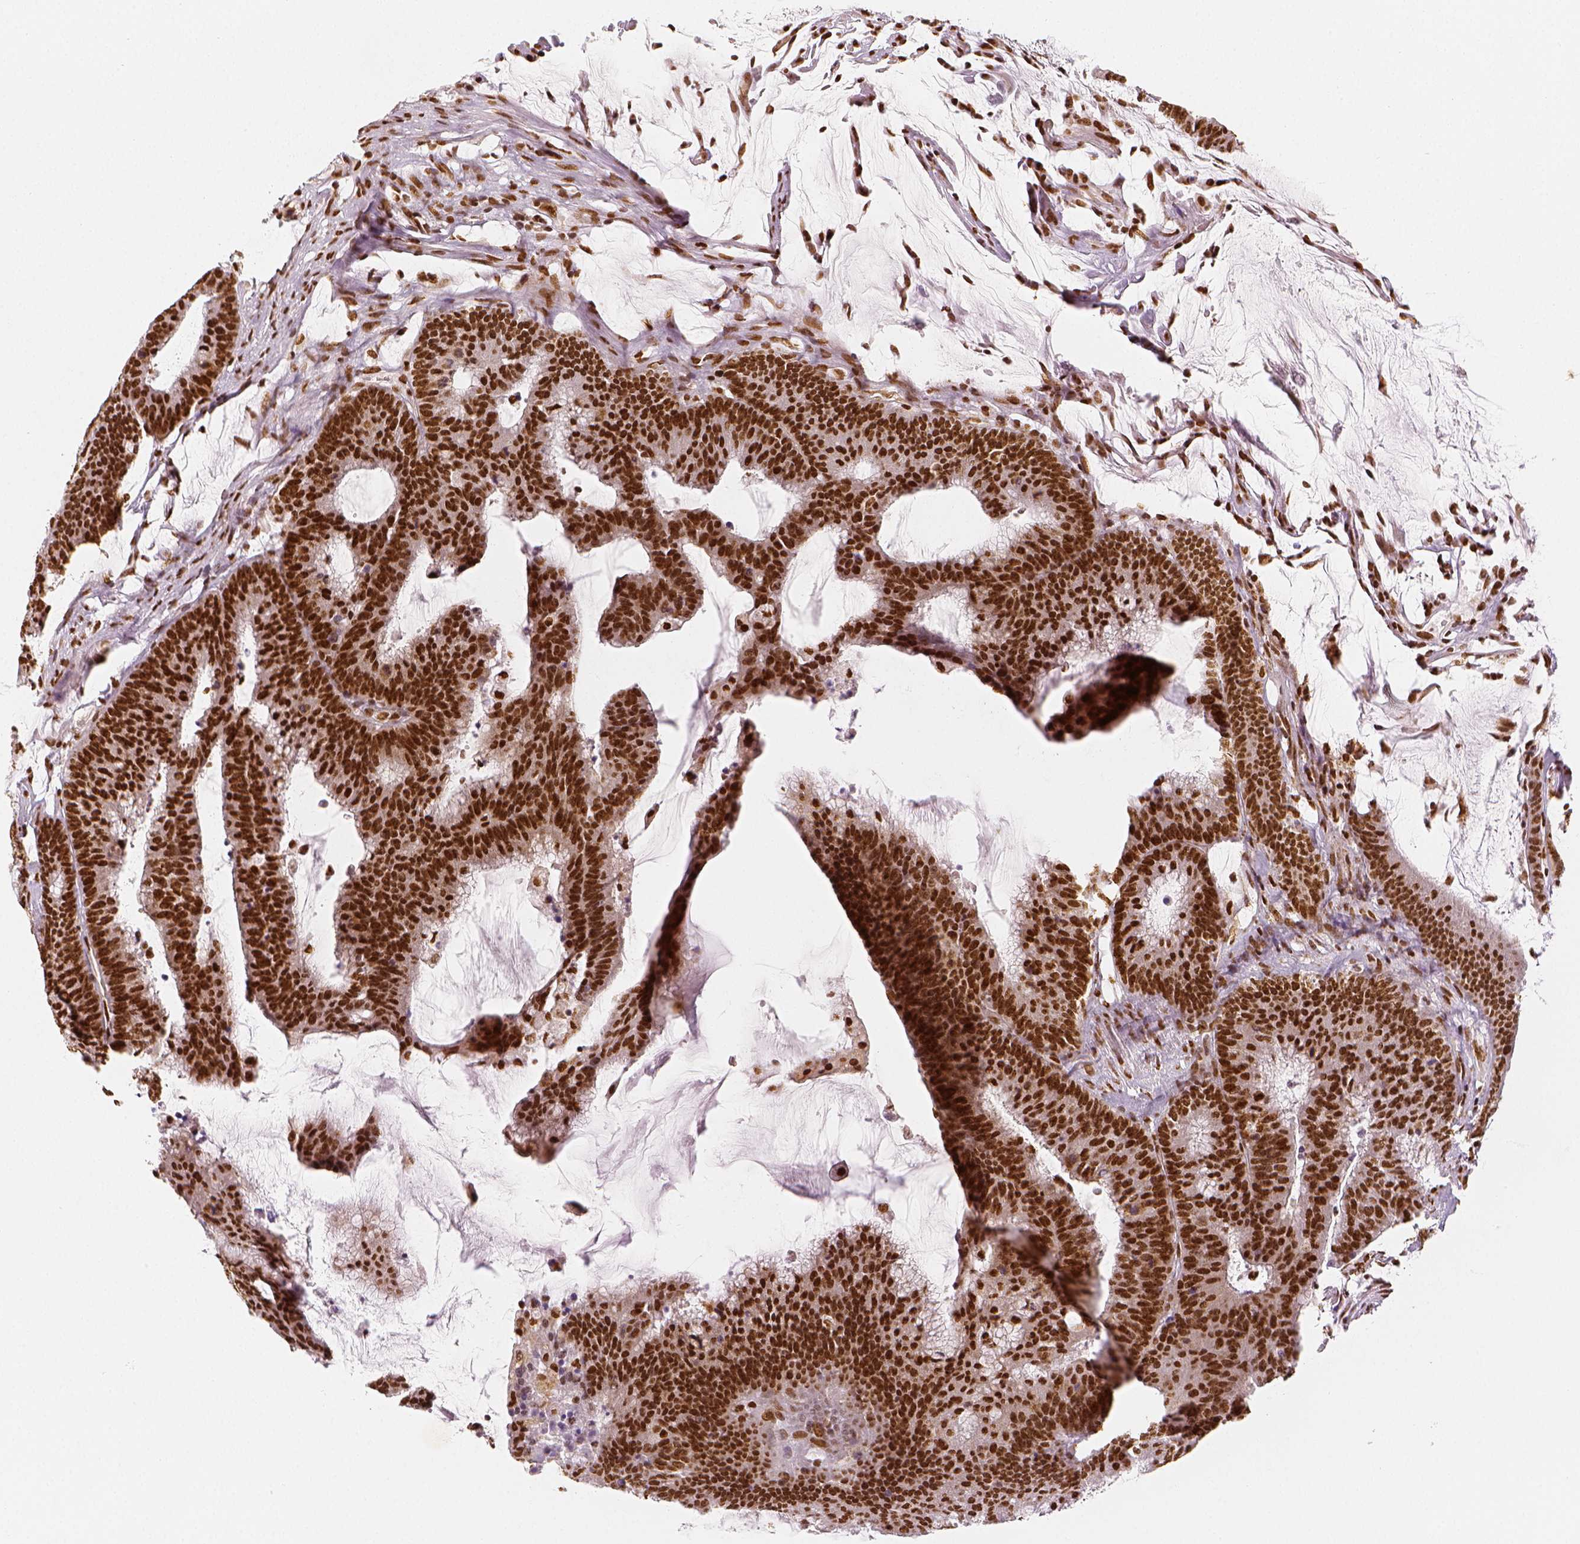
{"staining": {"intensity": "strong", "quantity": ">75%", "location": "nuclear"}, "tissue": "colorectal cancer", "cell_type": "Tumor cells", "image_type": "cancer", "snomed": [{"axis": "morphology", "description": "Adenocarcinoma, NOS"}, {"axis": "topography", "description": "Colon"}], "caption": "IHC of adenocarcinoma (colorectal) displays high levels of strong nuclear positivity in about >75% of tumor cells. (DAB = brown stain, brightfield microscopy at high magnification).", "gene": "KDM5B", "patient": {"sex": "female", "age": 78}}